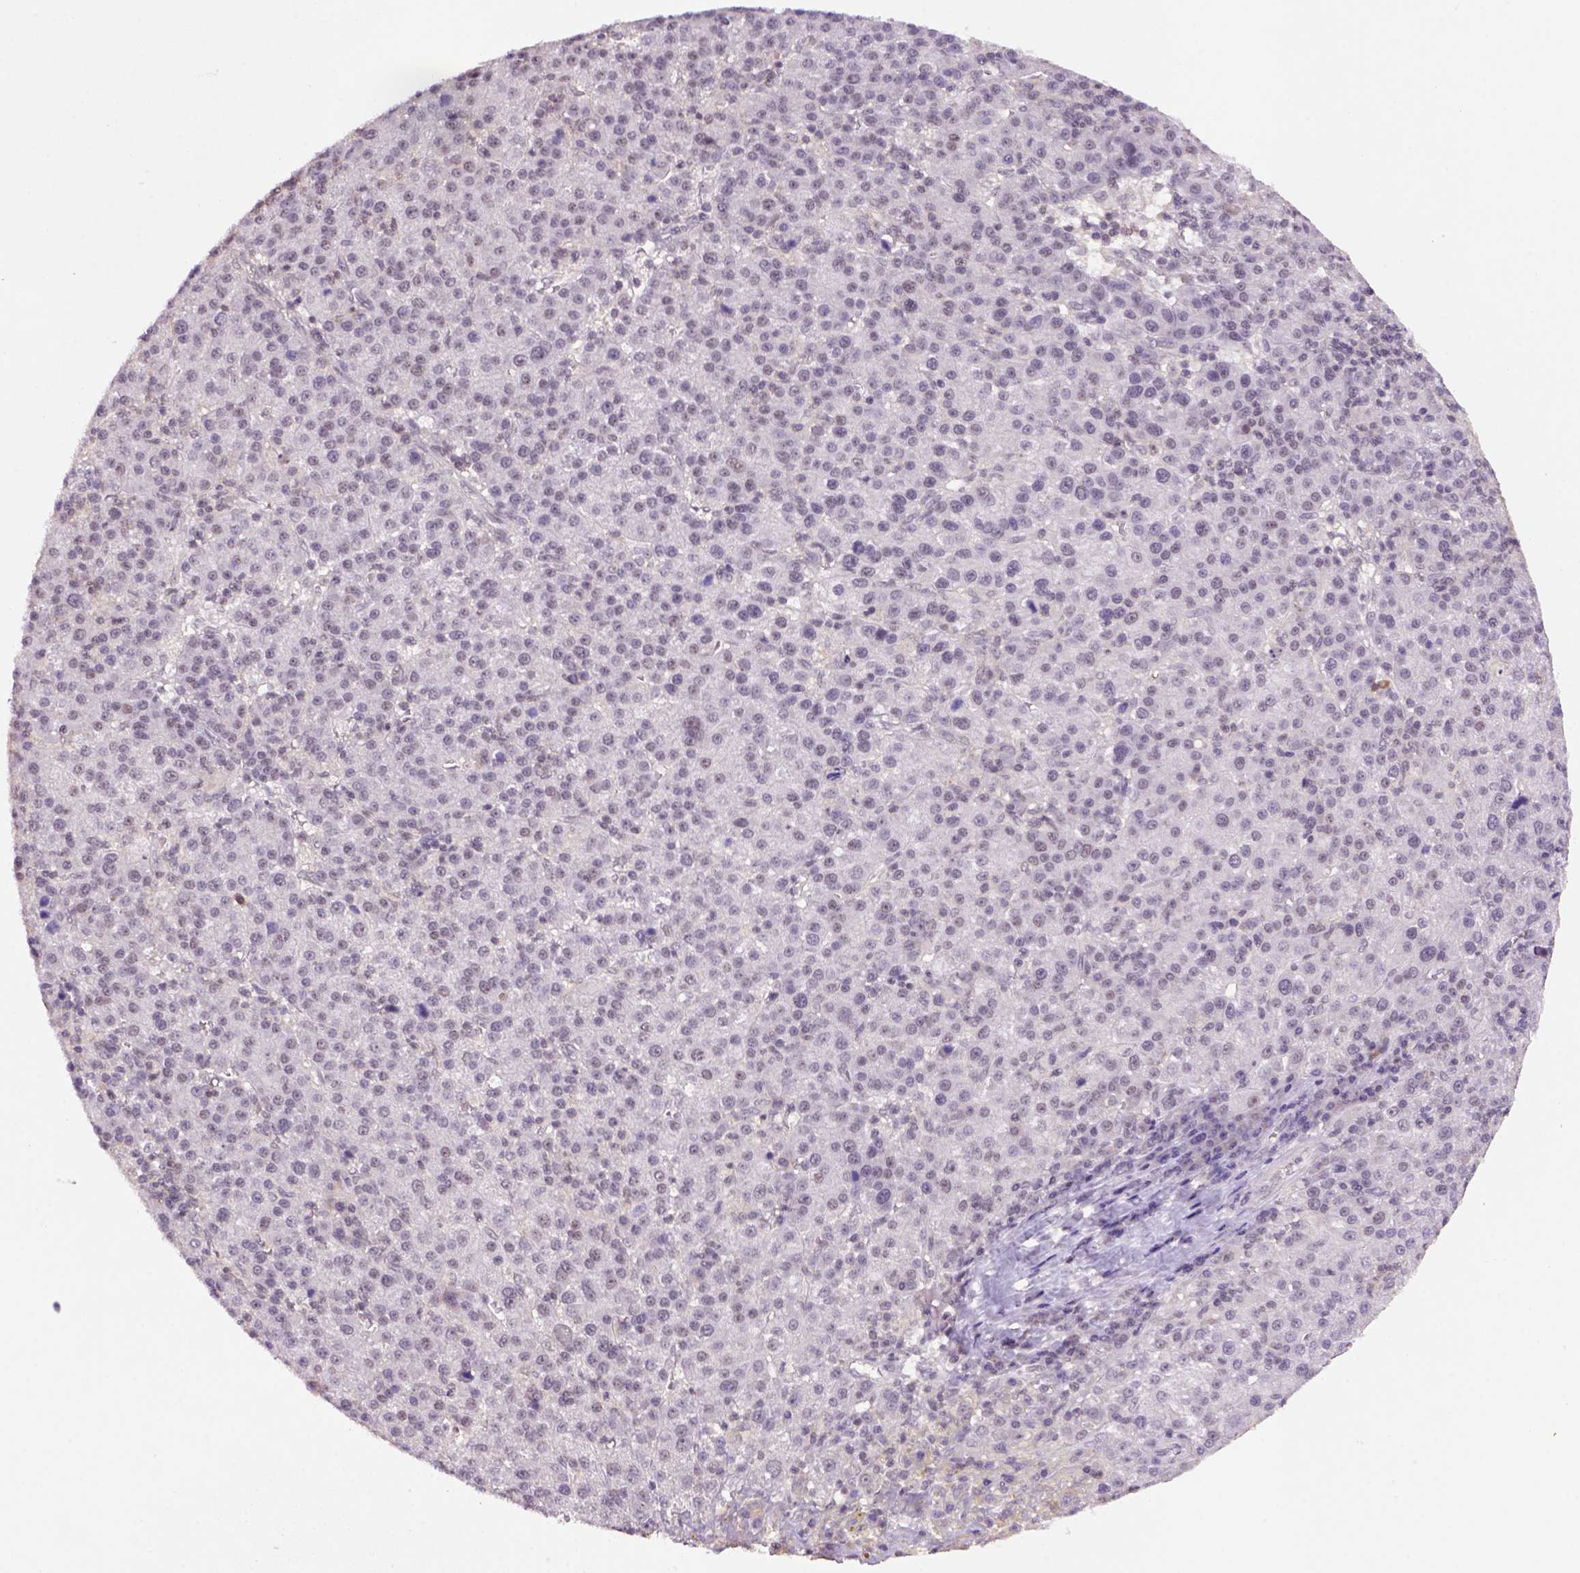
{"staining": {"intensity": "weak", "quantity": ">75%", "location": "nuclear"}, "tissue": "liver cancer", "cell_type": "Tumor cells", "image_type": "cancer", "snomed": [{"axis": "morphology", "description": "Carcinoma, Hepatocellular, NOS"}, {"axis": "topography", "description": "Liver"}], "caption": "Liver cancer stained with a protein marker displays weak staining in tumor cells.", "gene": "SCML4", "patient": {"sex": "female", "age": 60}}